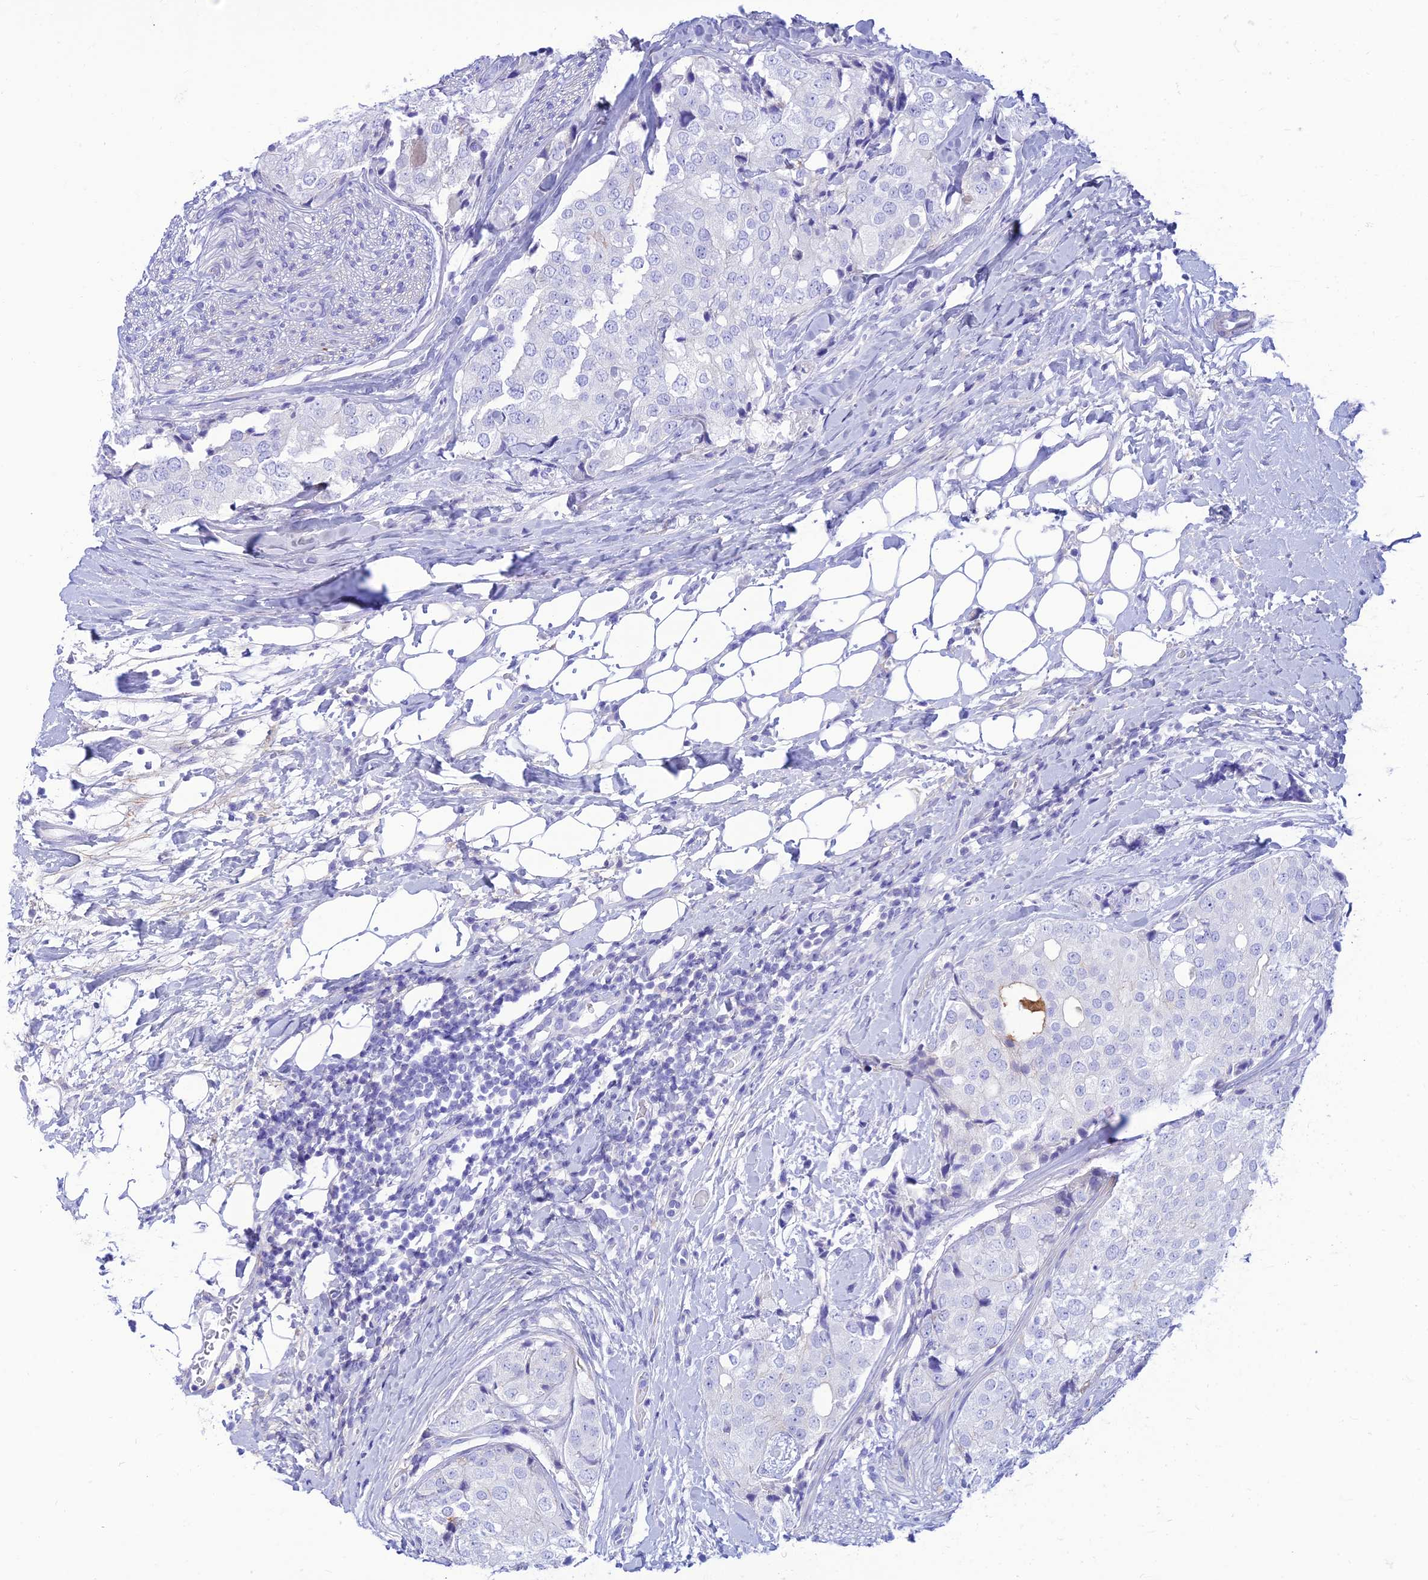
{"staining": {"intensity": "negative", "quantity": "none", "location": "none"}, "tissue": "prostate cancer", "cell_type": "Tumor cells", "image_type": "cancer", "snomed": [{"axis": "morphology", "description": "Adenocarcinoma, High grade"}, {"axis": "topography", "description": "Prostate"}], "caption": "Human adenocarcinoma (high-grade) (prostate) stained for a protein using IHC exhibits no positivity in tumor cells.", "gene": "PRNP", "patient": {"sex": "male", "age": 49}}